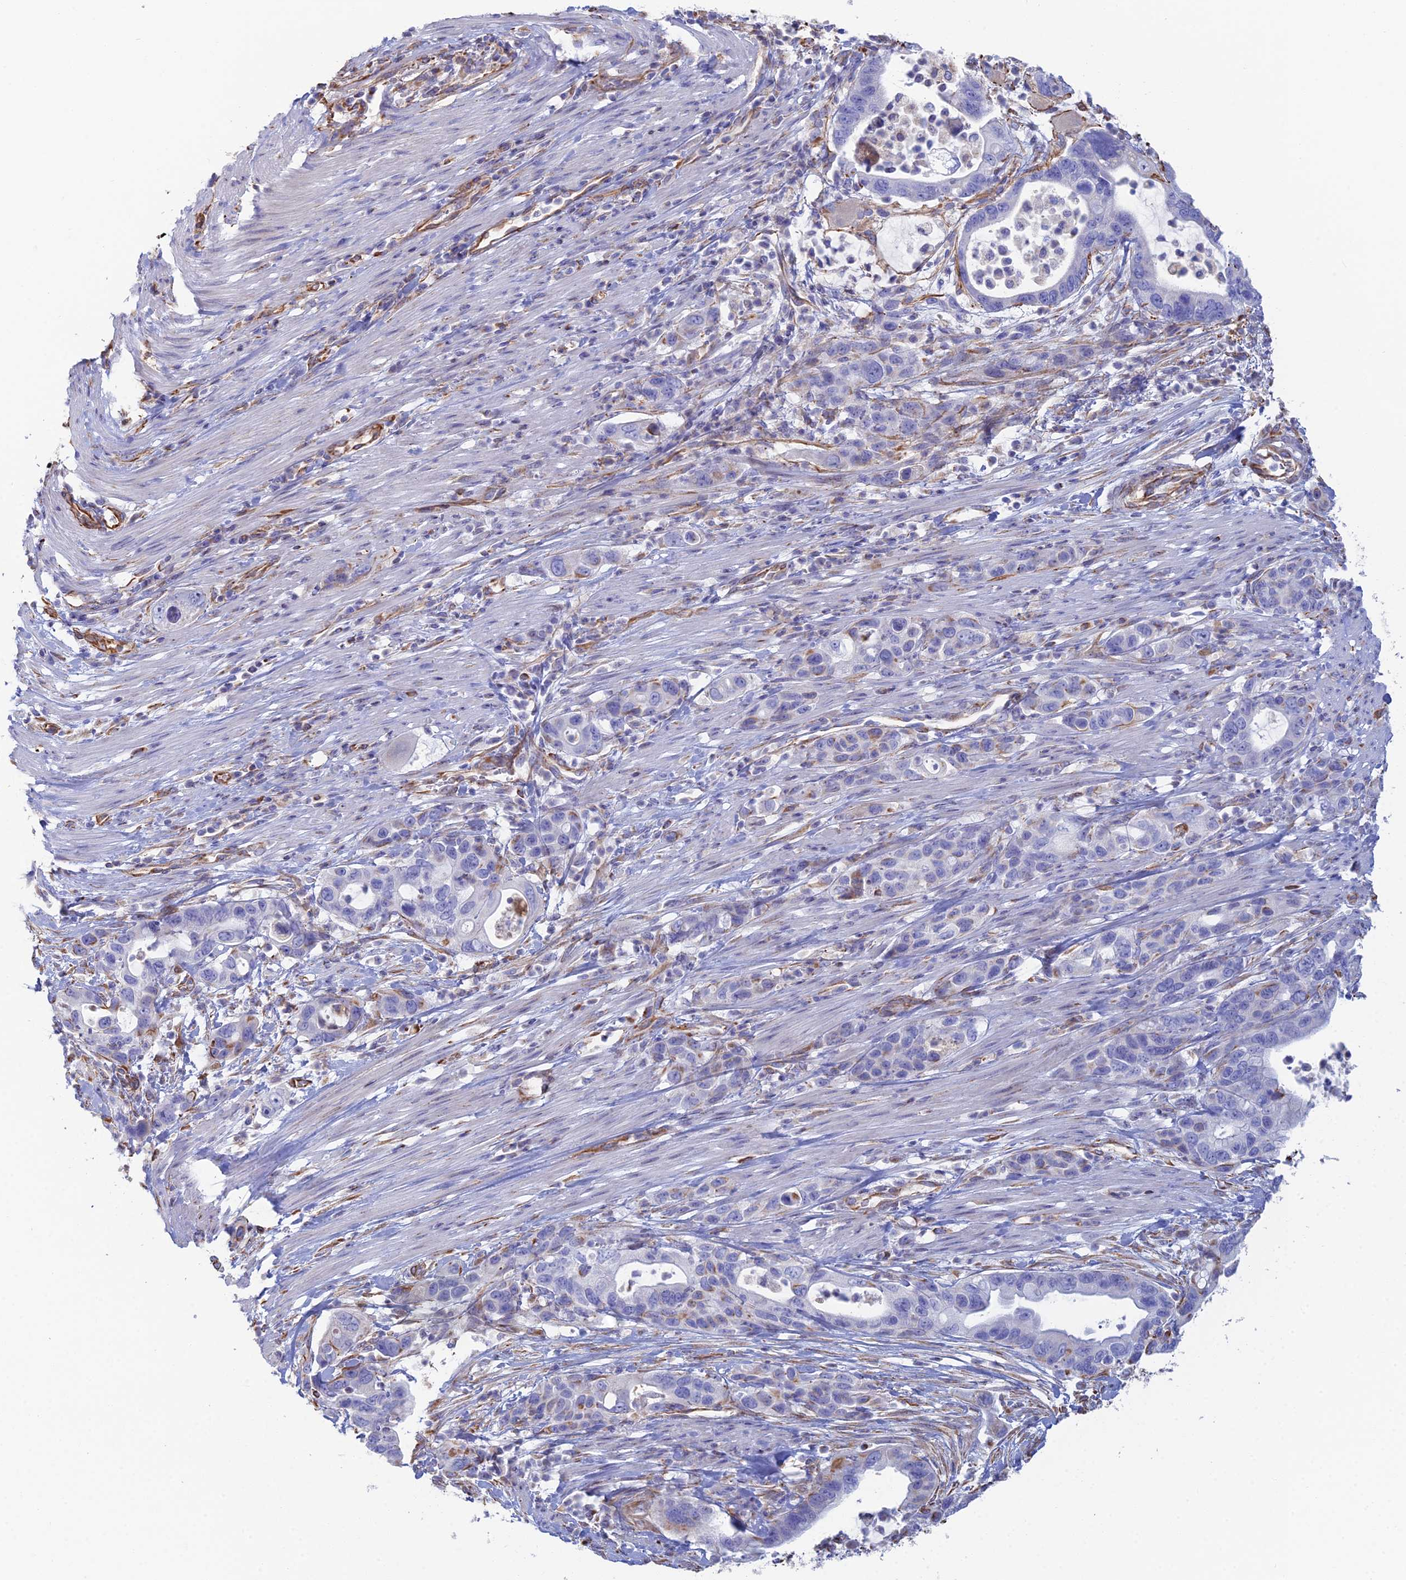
{"staining": {"intensity": "negative", "quantity": "none", "location": "none"}, "tissue": "pancreatic cancer", "cell_type": "Tumor cells", "image_type": "cancer", "snomed": [{"axis": "morphology", "description": "Adenocarcinoma, NOS"}, {"axis": "topography", "description": "Pancreas"}], "caption": "Tumor cells are negative for brown protein staining in pancreatic cancer.", "gene": "CLVS2", "patient": {"sex": "female", "age": 71}}